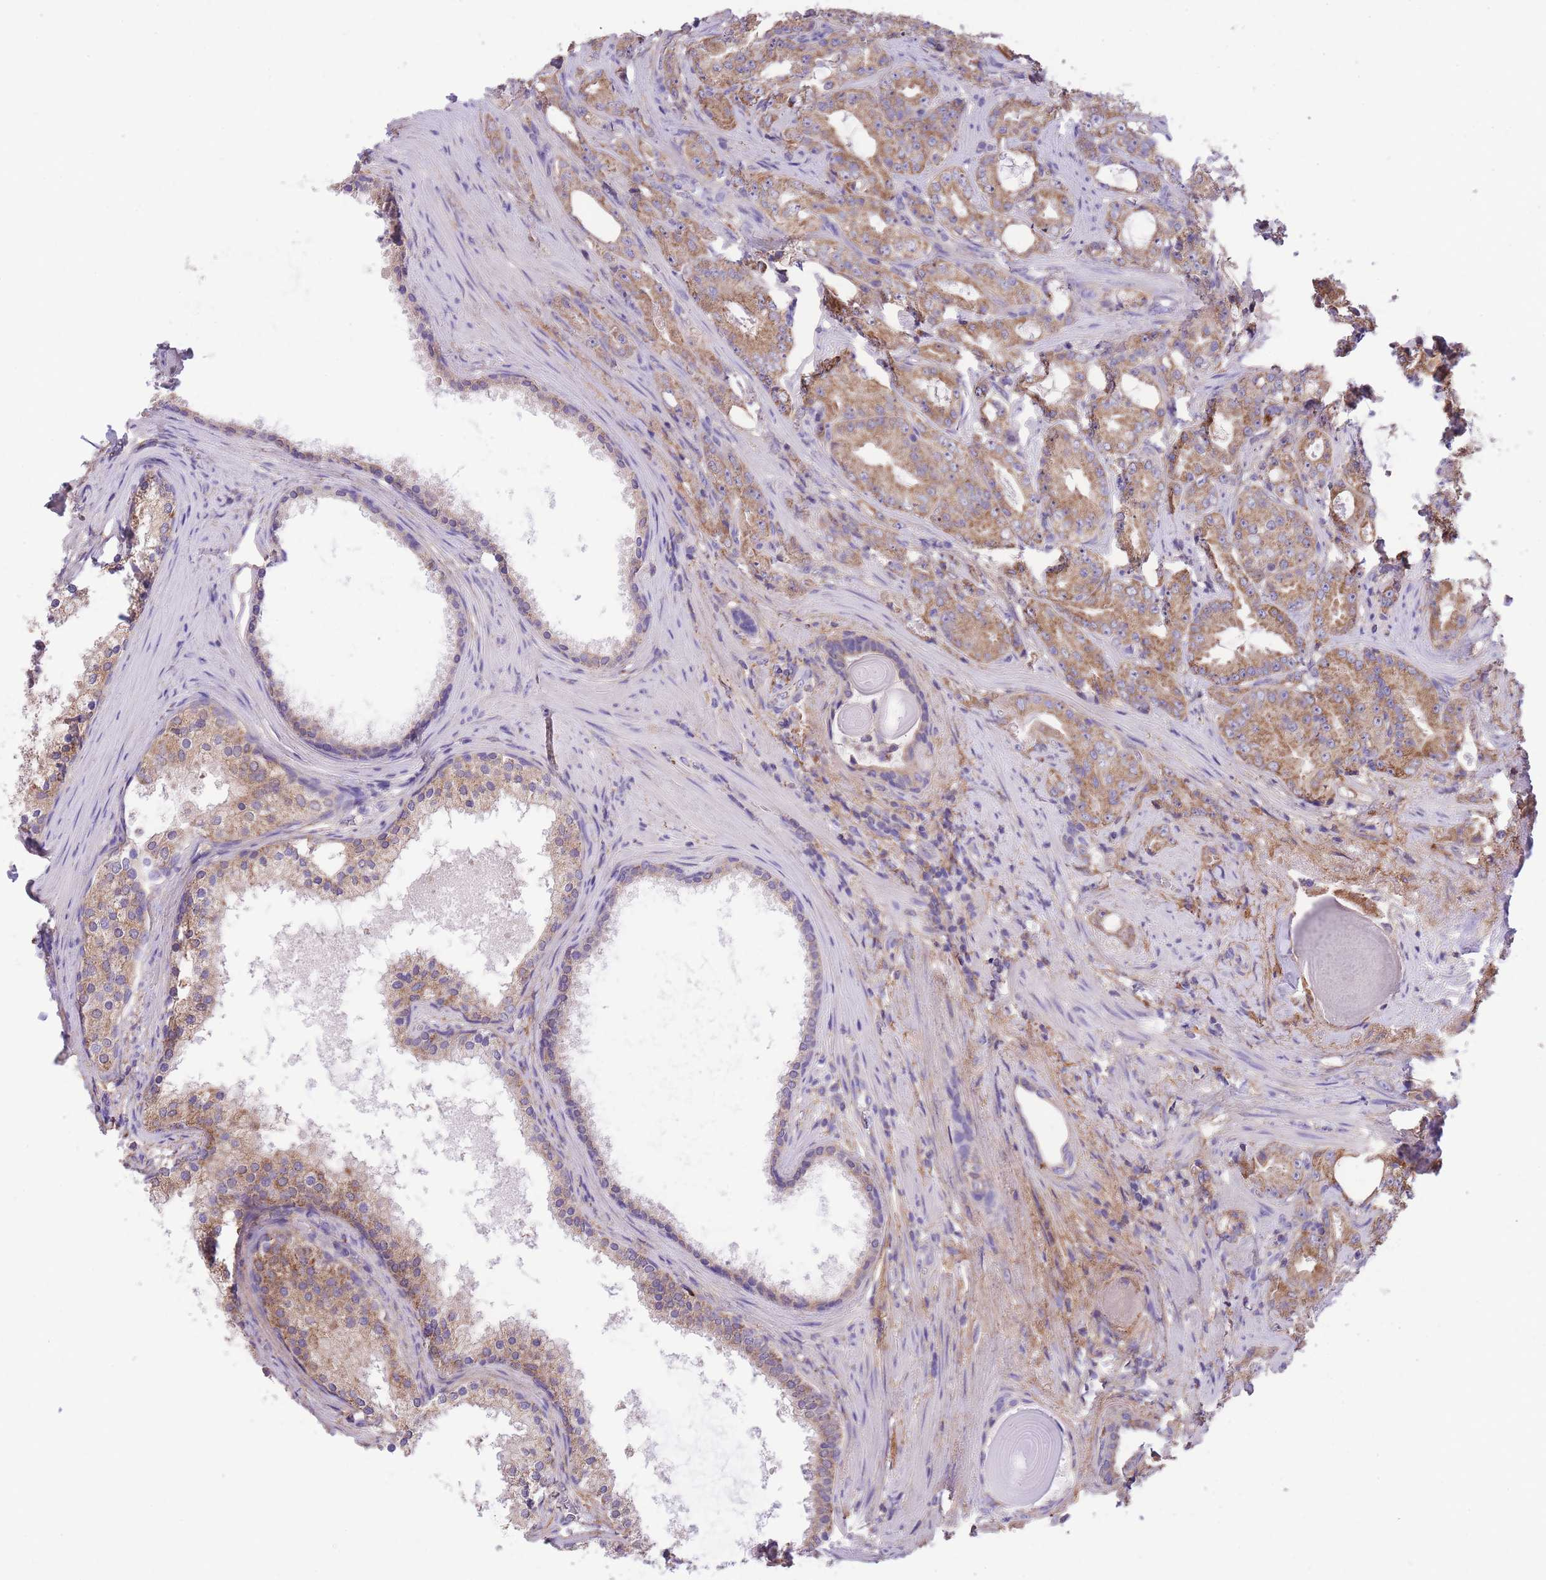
{"staining": {"intensity": "moderate", "quantity": ">75%", "location": "cytoplasmic/membranous"}, "tissue": "prostate cancer", "cell_type": "Tumor cells", "image_type": "cancer", "snomed": [{"axis": "morphology", "description": "Adenocarcinoma, High grade"}, {"axis": "topography", "description": "Prostate"}], "caption": "Brown immunohistochemical staining in prostate adenocarcinoma (high-grade) reveals moderate cytoplasmic/membranous staining in about >75% of tumor cells.", "gene": "ST3GAL3", "patient": {"sex": "male", "age": 69}}